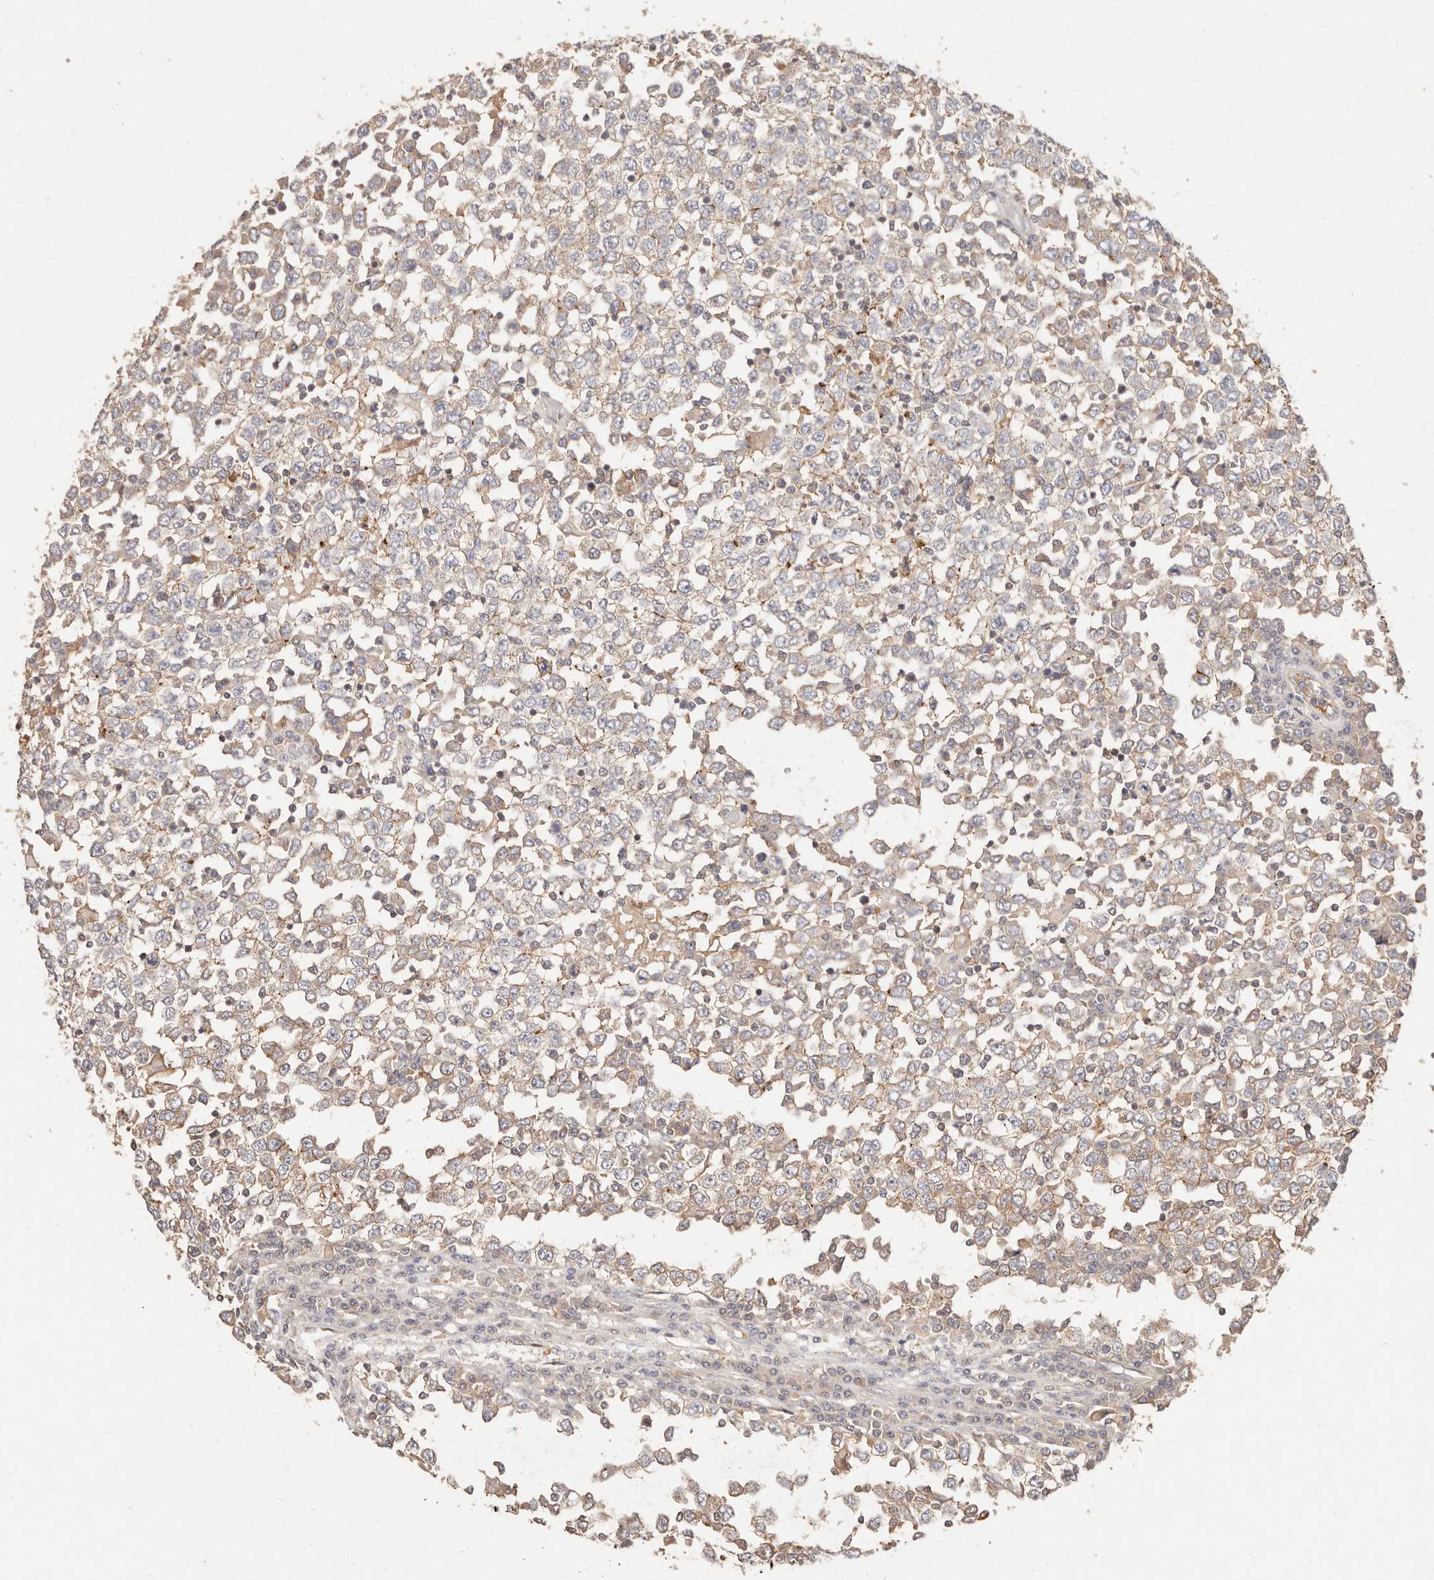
{"staining": {"intensity": "weak", "quantity": "<25%", "location": "cytoplasmic/membranous"}, "tissue": "testis cancer", "cell_type": "Tumor cells", "image_type": "cancer", "snomed": [{"axis": "morphology", "description": "Seminoma, NOS"}, {"axis": "topography", "description": "Testis"}], "caption": "Immunohistochemical staining of human testis cancer displays no significant positivity in tumor cells. (DAB (3,3'-diaminobenzidine) immunohistochemistry (IHC), high magnification).", "gene": "CXADR", "patient": {"sex": "male", "age": 65}}